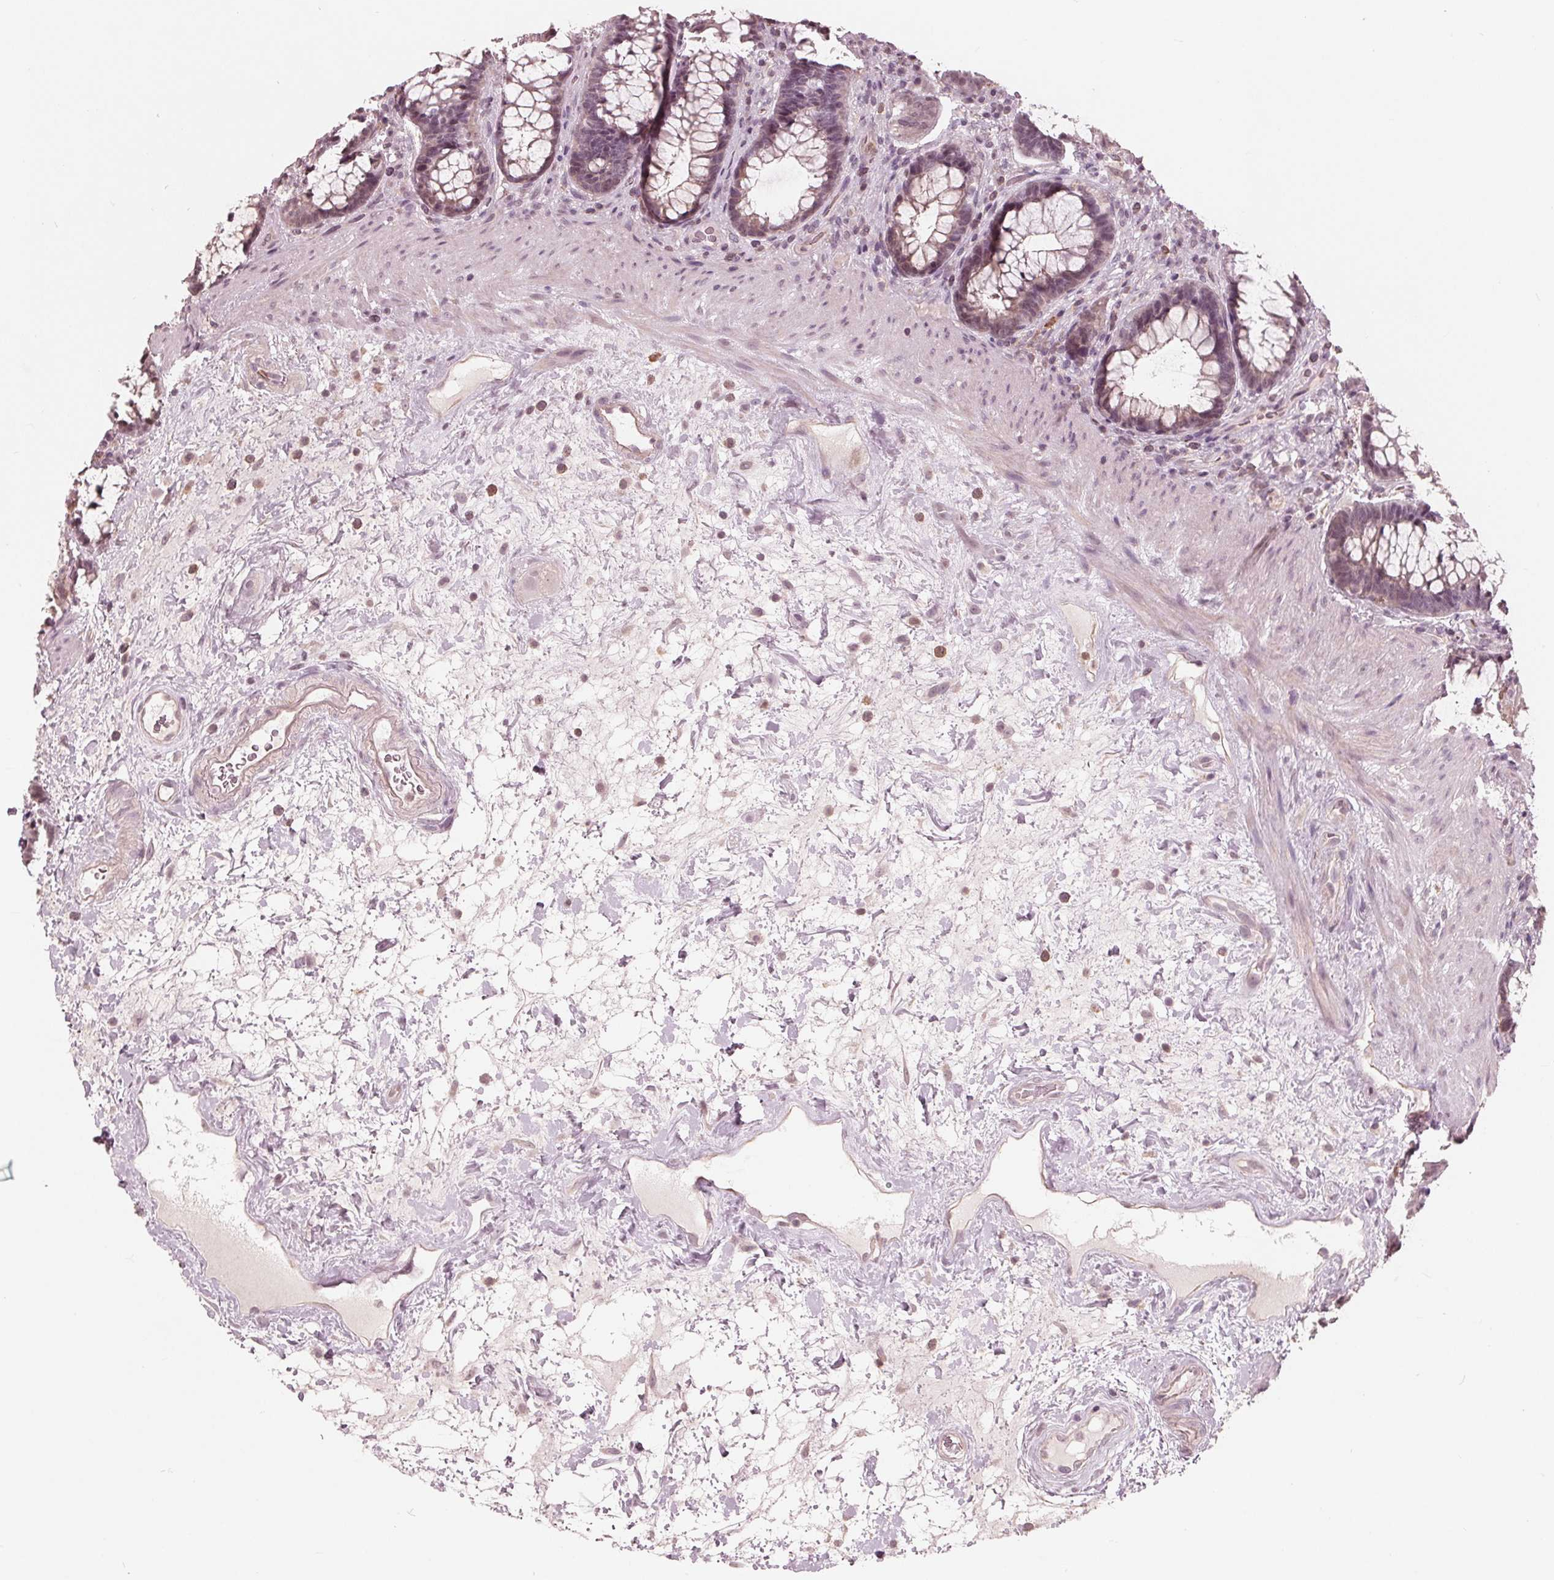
{"staining": {"intensity": "weak", "quantity": "<25%", "location": "nuclear"}, "tissue": "rectum", "cell_type": "Glandular cells", "image_type": "normal", "snomed": [{"axis": "morphology", "description": "Normal tissue, NOS"}, {"axis": "topography", "description": "Rectum"}], "caption": "Image shows no significant protein expression in glandular cells of benign rectum.", "gene": "ING3", "patient": {"sex": "male", "age": 72}}